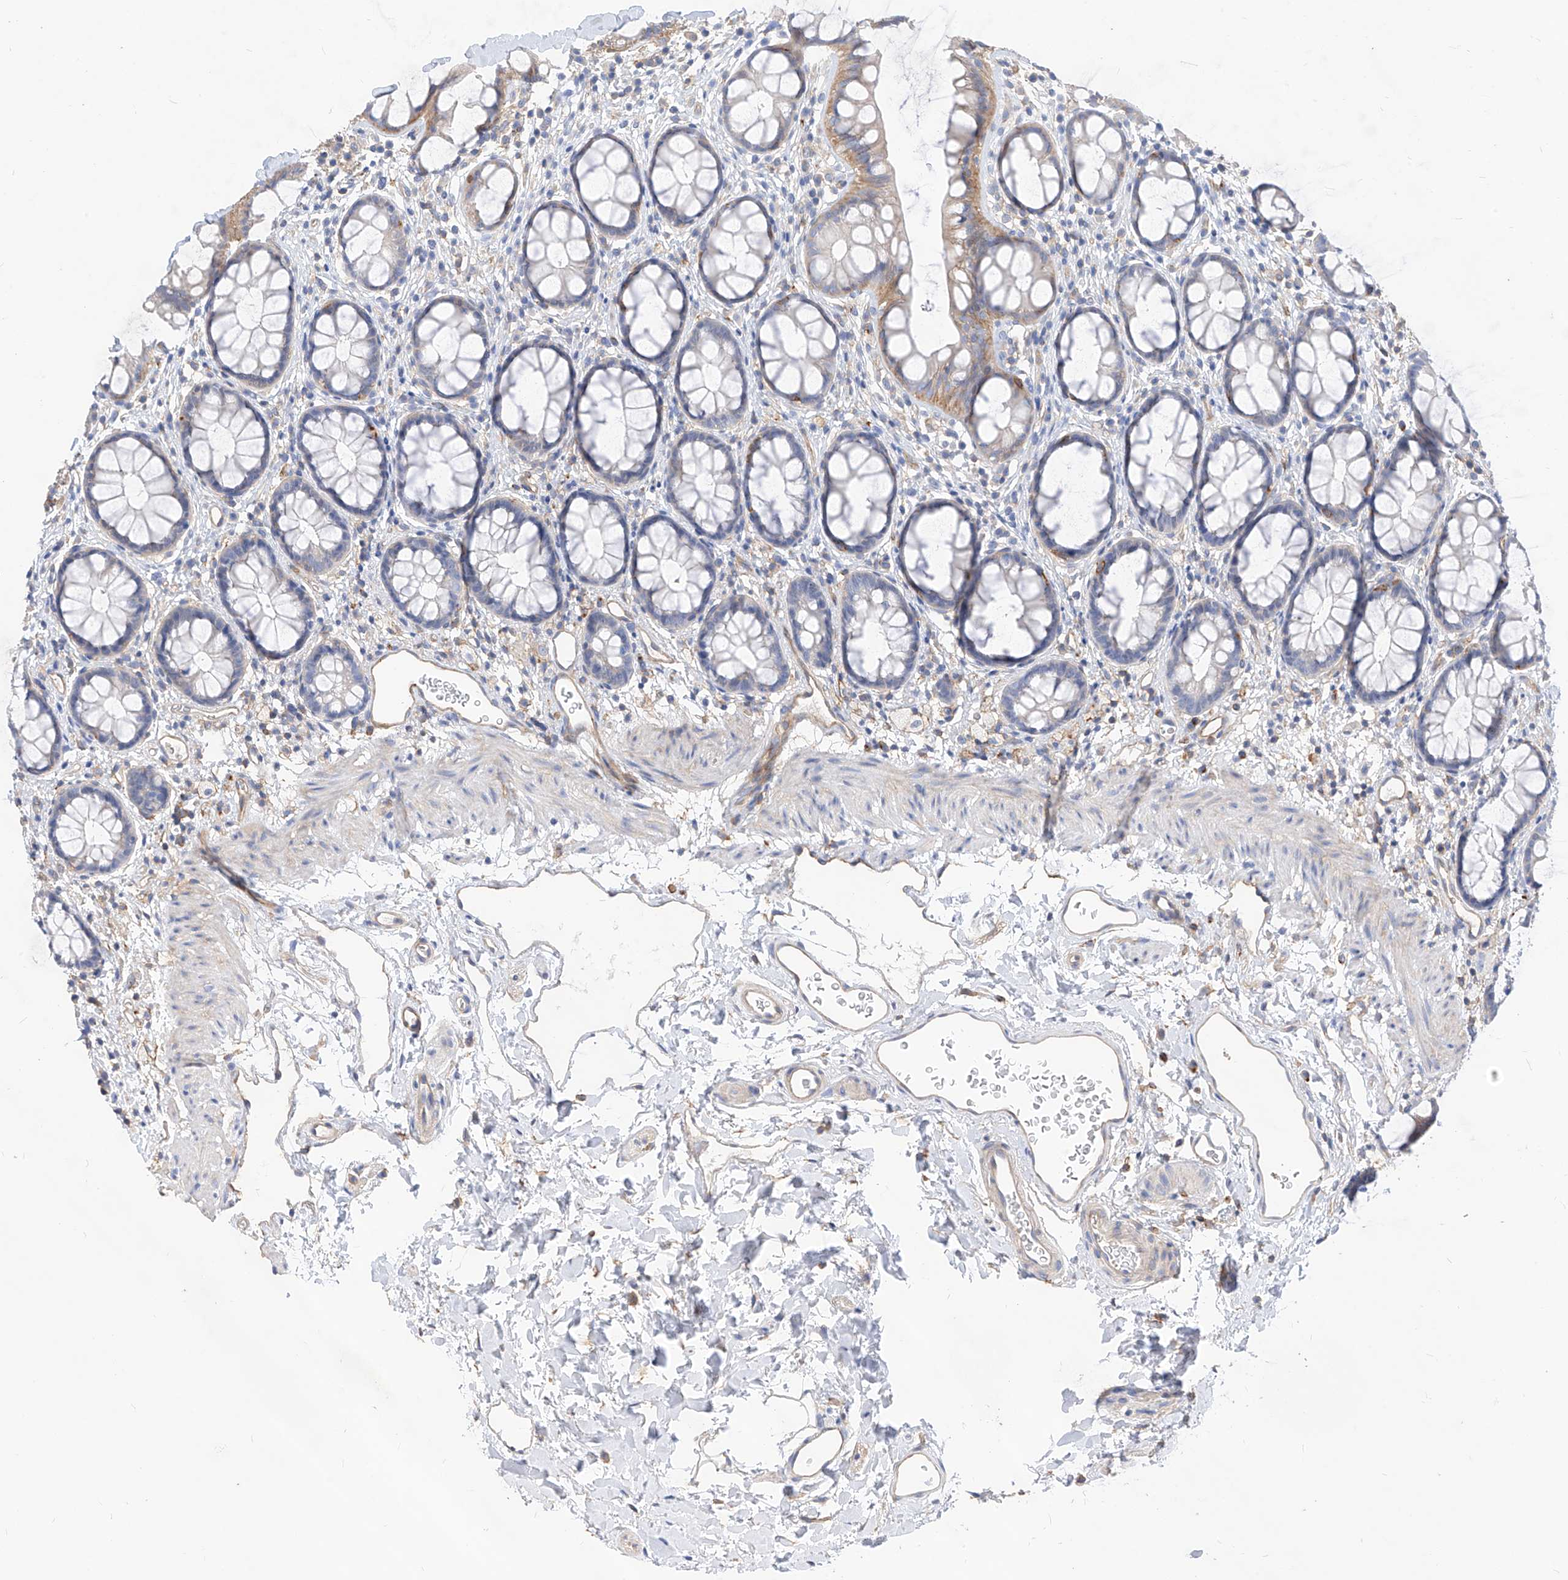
{"staining": {"intensity": "moderate", "quantity": "<25%", "location": "cytoplasmic/membranous"}, "tissue": "rectum", "cell_type": "Glandular cells", "image_type": "normal", "snomed": [{"axis": "morphology", "description": "Normal tissue, NOS"}, {"axis": "topography", "description": "Rectum"}], "caption": "Glandular cells show low levels of moderate cytoplasmic/membranous staining in about <25% of cells in benign rectum.", "gene": "SCGB2A1", "patient": {"sex": "female", "age": 65}}